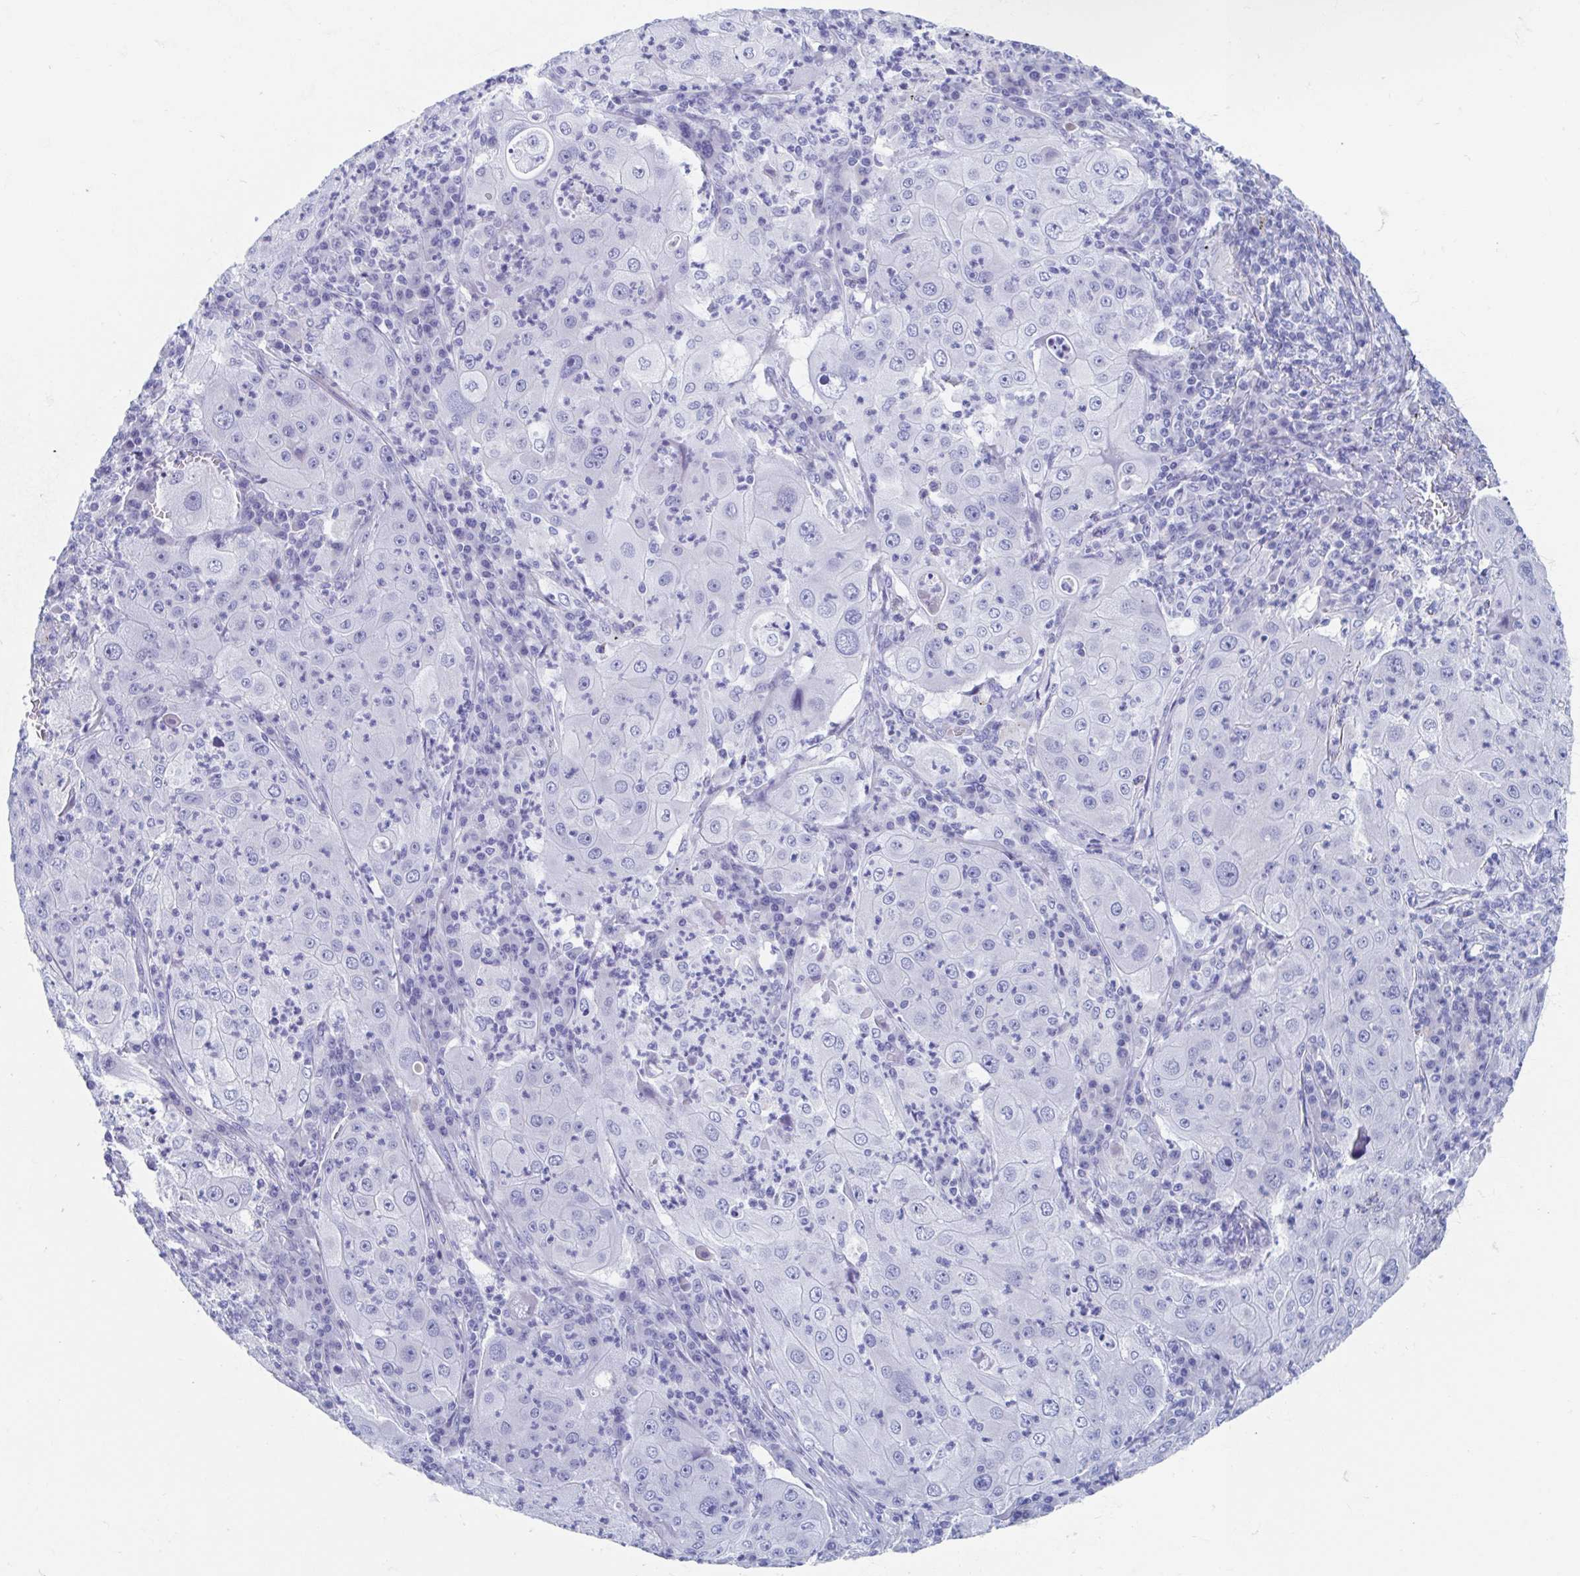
{"staining": {"intensity": "negative", "quantity": "none", "location": "none"}, "tissue": "lung cancer", "cell_type": "Tumor cells", "image_type": "cancer", "snomed": [{"axis": "morphology", "description": "Squamous cell carcinoma, NOS"}, {"axis": "topography", "description": "Lung"}], "caption": "Immunohistochemical staining of lung squamous cell carcinoma demonstrates no significant expression in tumor cells.", "gene": "SHCBP1L", "patient": {"sex": "female", "age": 59}}